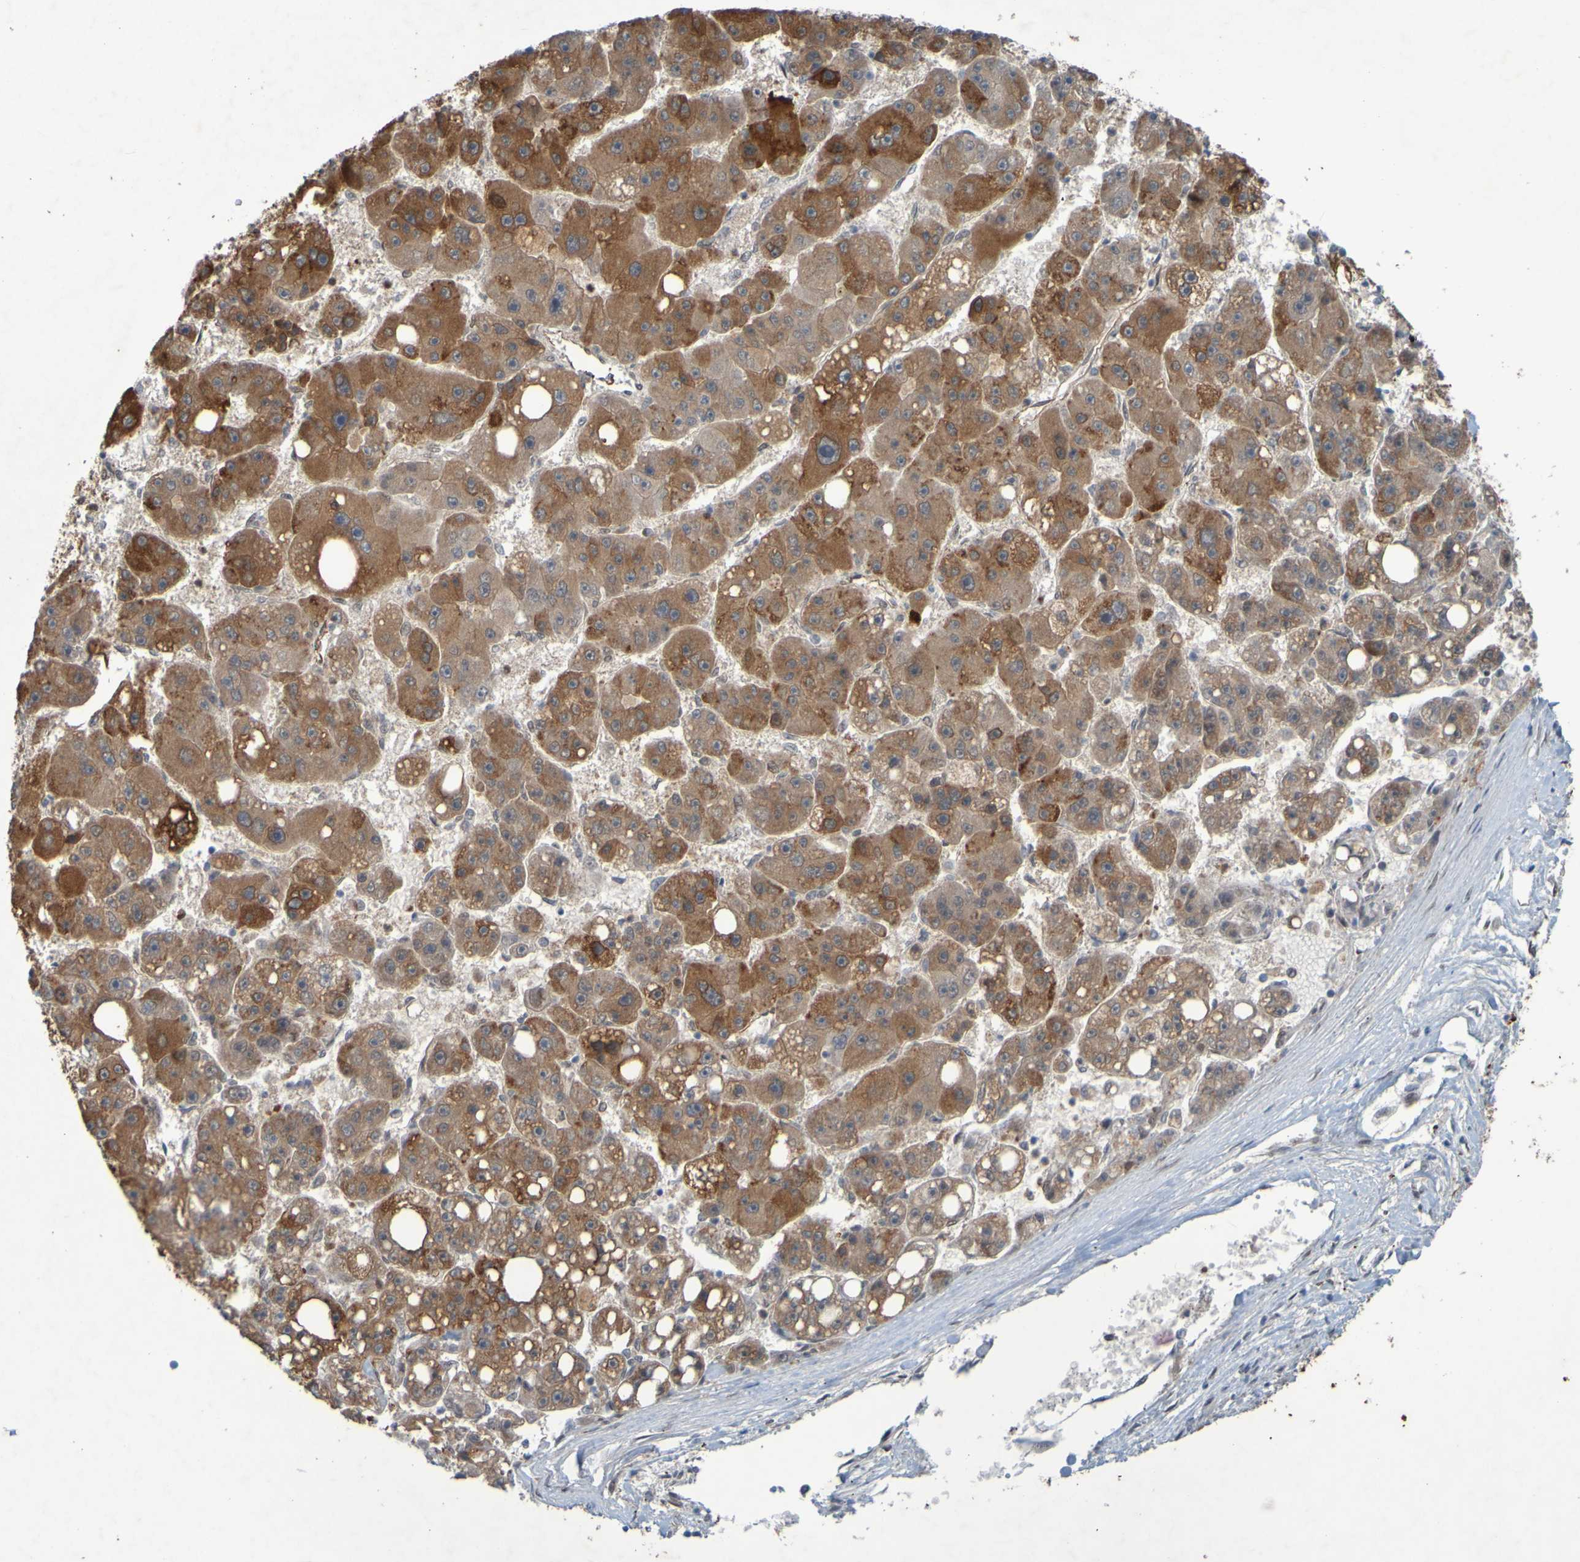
{"staining": {"intensity": "moderate", "quantity": ">75%", "location": "cytoplasmic/membranous"}, "tissue": "liver cancer", "cell_type": "Tumor cells", "image_type": "cancer", "snomed": [{"axis": "morphology", "description": "Carcinoma, Hepatocellular, NOS"}, {"axis": "topography", "description": "Liver"}], "caption": "Protein analysis of liver hepatocellular carcinoma tissue reveals moderate cytoplasmic/membranous positivity in about >75% of tumor cells.", "gene": "MCPH1", "patient": {"sex": "female", "age": 61}}